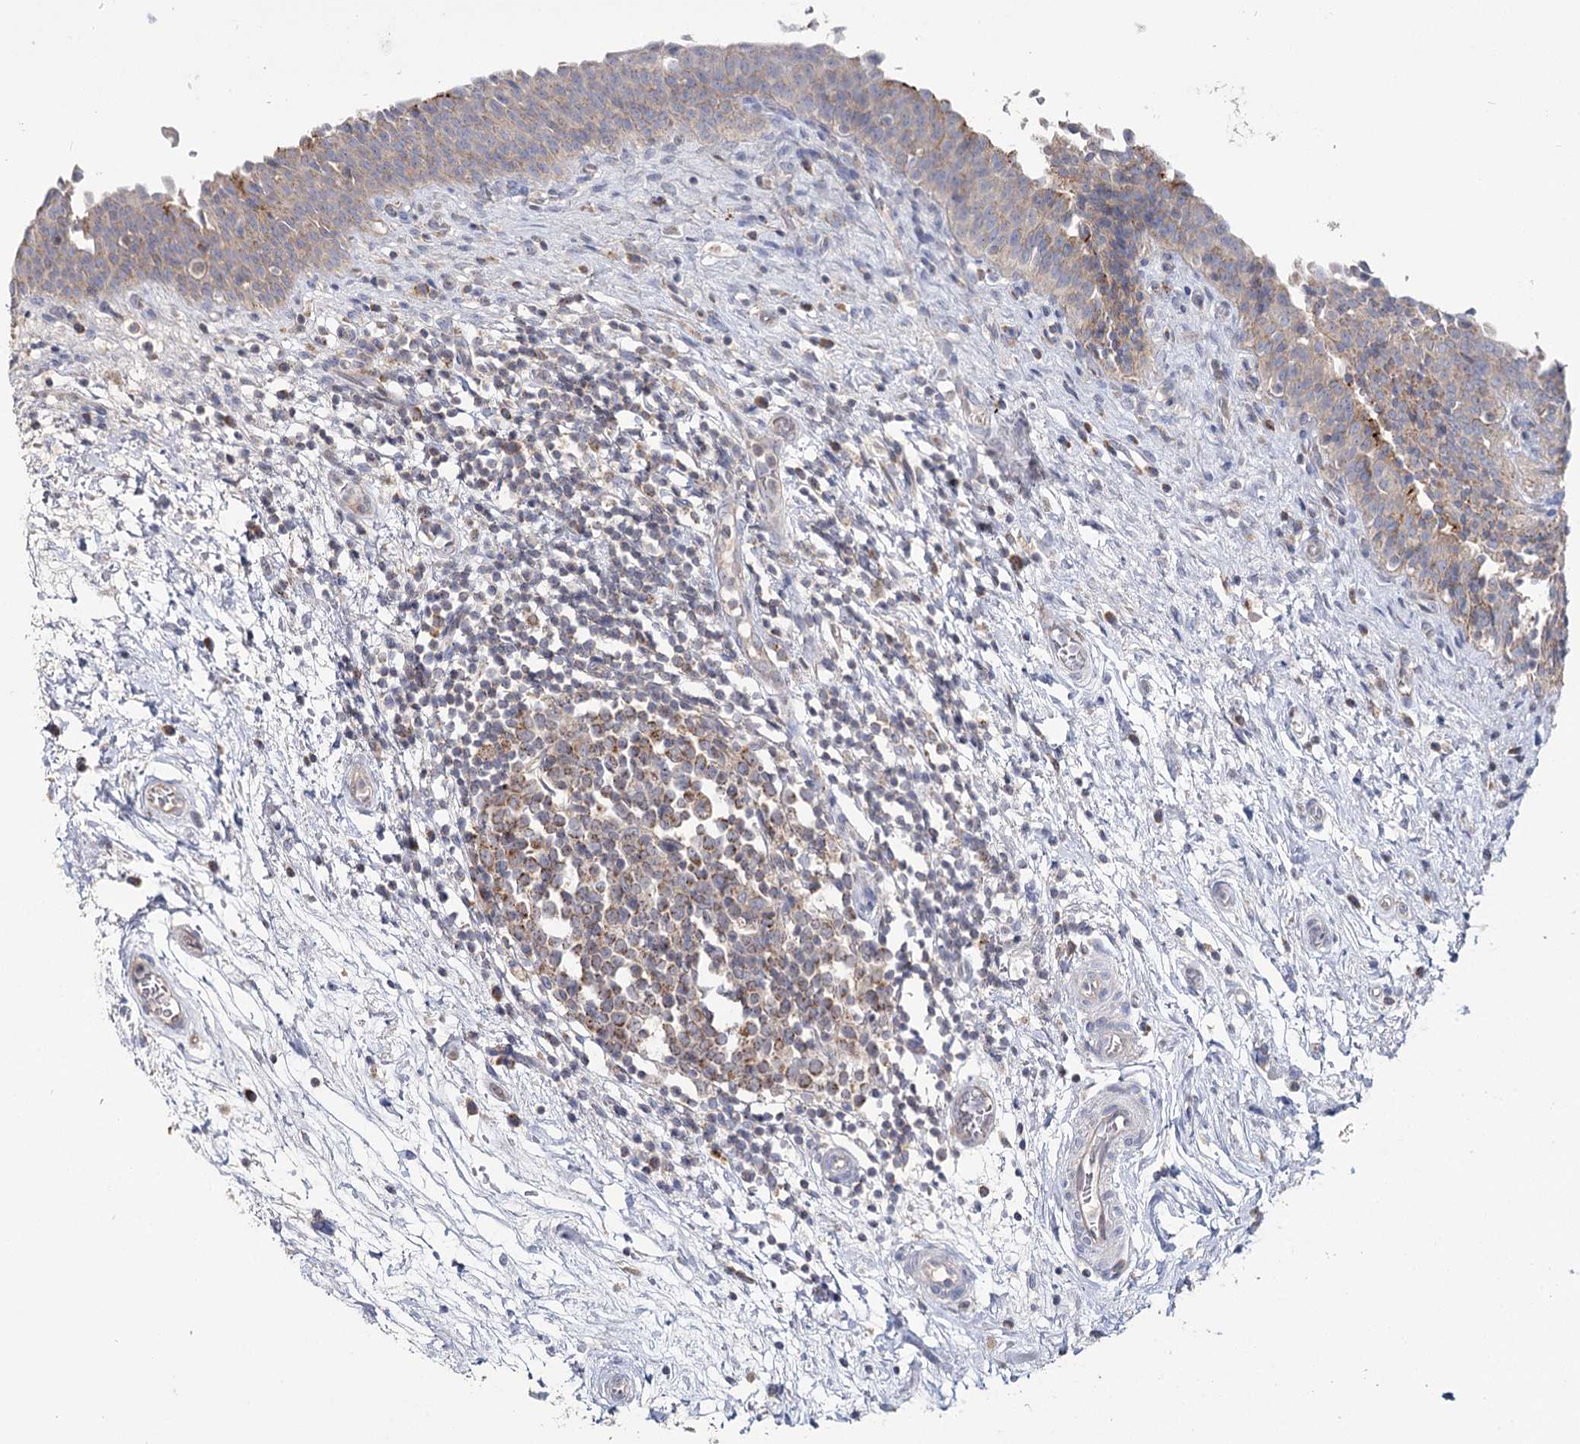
{"staining": {"intensity": "weak", "quantity": "25%-75%", "location": "cytoplasmic/membranous"}, "tissue": "urinary bladder", "cell_type": "Urothelial cells", "image_type": "normal", "snomed": [{"axis": "morphology", "description": "Normal tissue, NOS"}, {"axis": "topography", "description": "Urinary bladder"}], "caption": "Urinary bladder stained with IHC demonstrates weak cytoplasmic/membranous expression in approximately 25%-75% of urothelial cells. The protein of interest is stained brown, and the nuclei are stained in blue (DAB (3,3'-diaminobenzidine) IHC with brightfield microscopy, high magnification).", "gene": "ACOX2", "patient": {"sex": "male", "age": 83}}